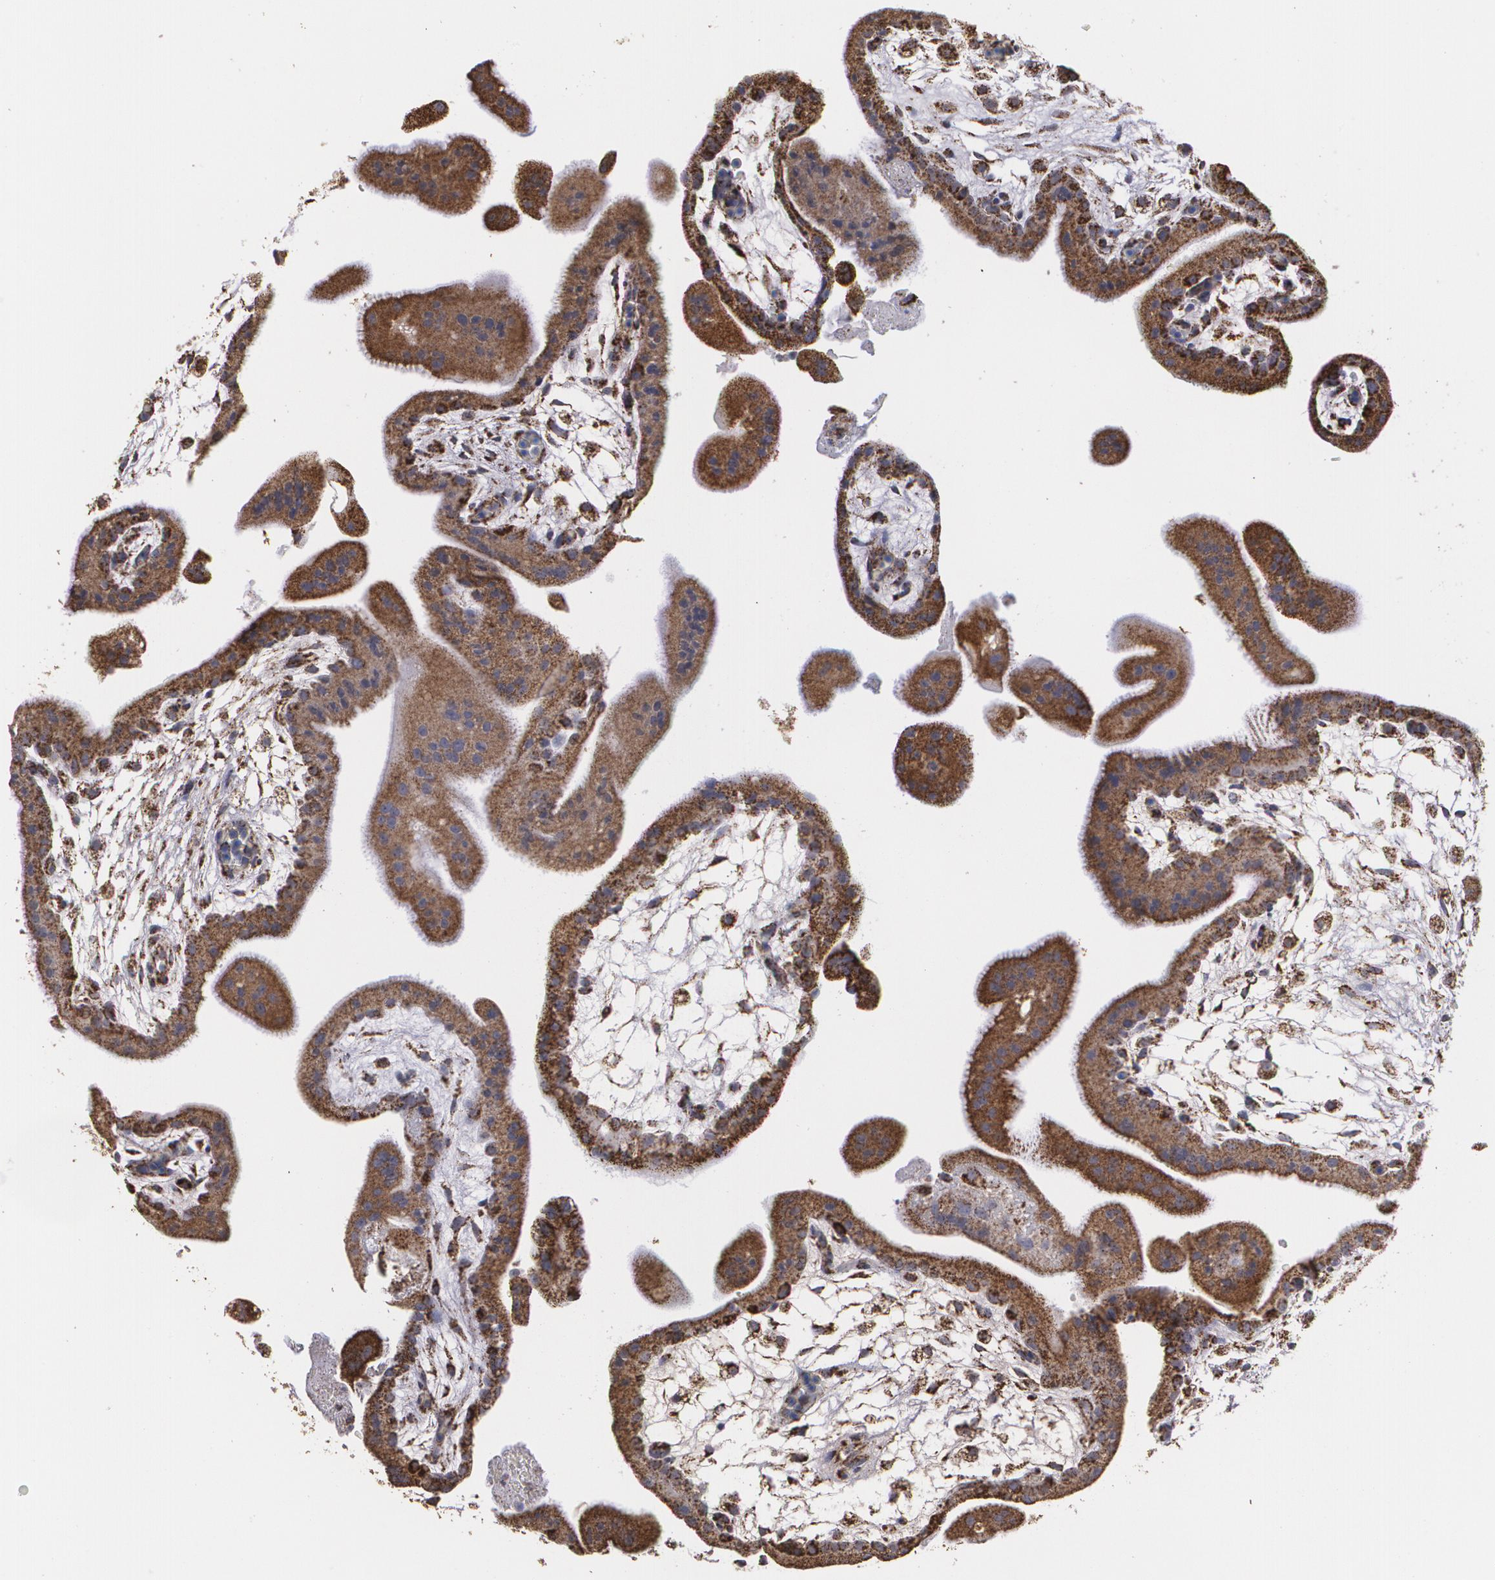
{"staining": {"intensity": "moderate", "quantity": ">75%", "location": "cytoplasmic/membranous"}, "tissue": "placenta", "cell_type": "Decidual cells", "image_type": "normal", "snomed": [{"axis": "morphology", "description": "Normal tissue, NOS"}, {"axis": "topography", "description": "Placenta"}], "caption": "This micrograph displays immunohistochemistry staining of unremarkable human placenta, with medium moderate cytoplasmic/membranous expression in approximately >75% of decidual cells.", "gene": "HSPD1", "patient": {"sex": "female", "age": 35}}